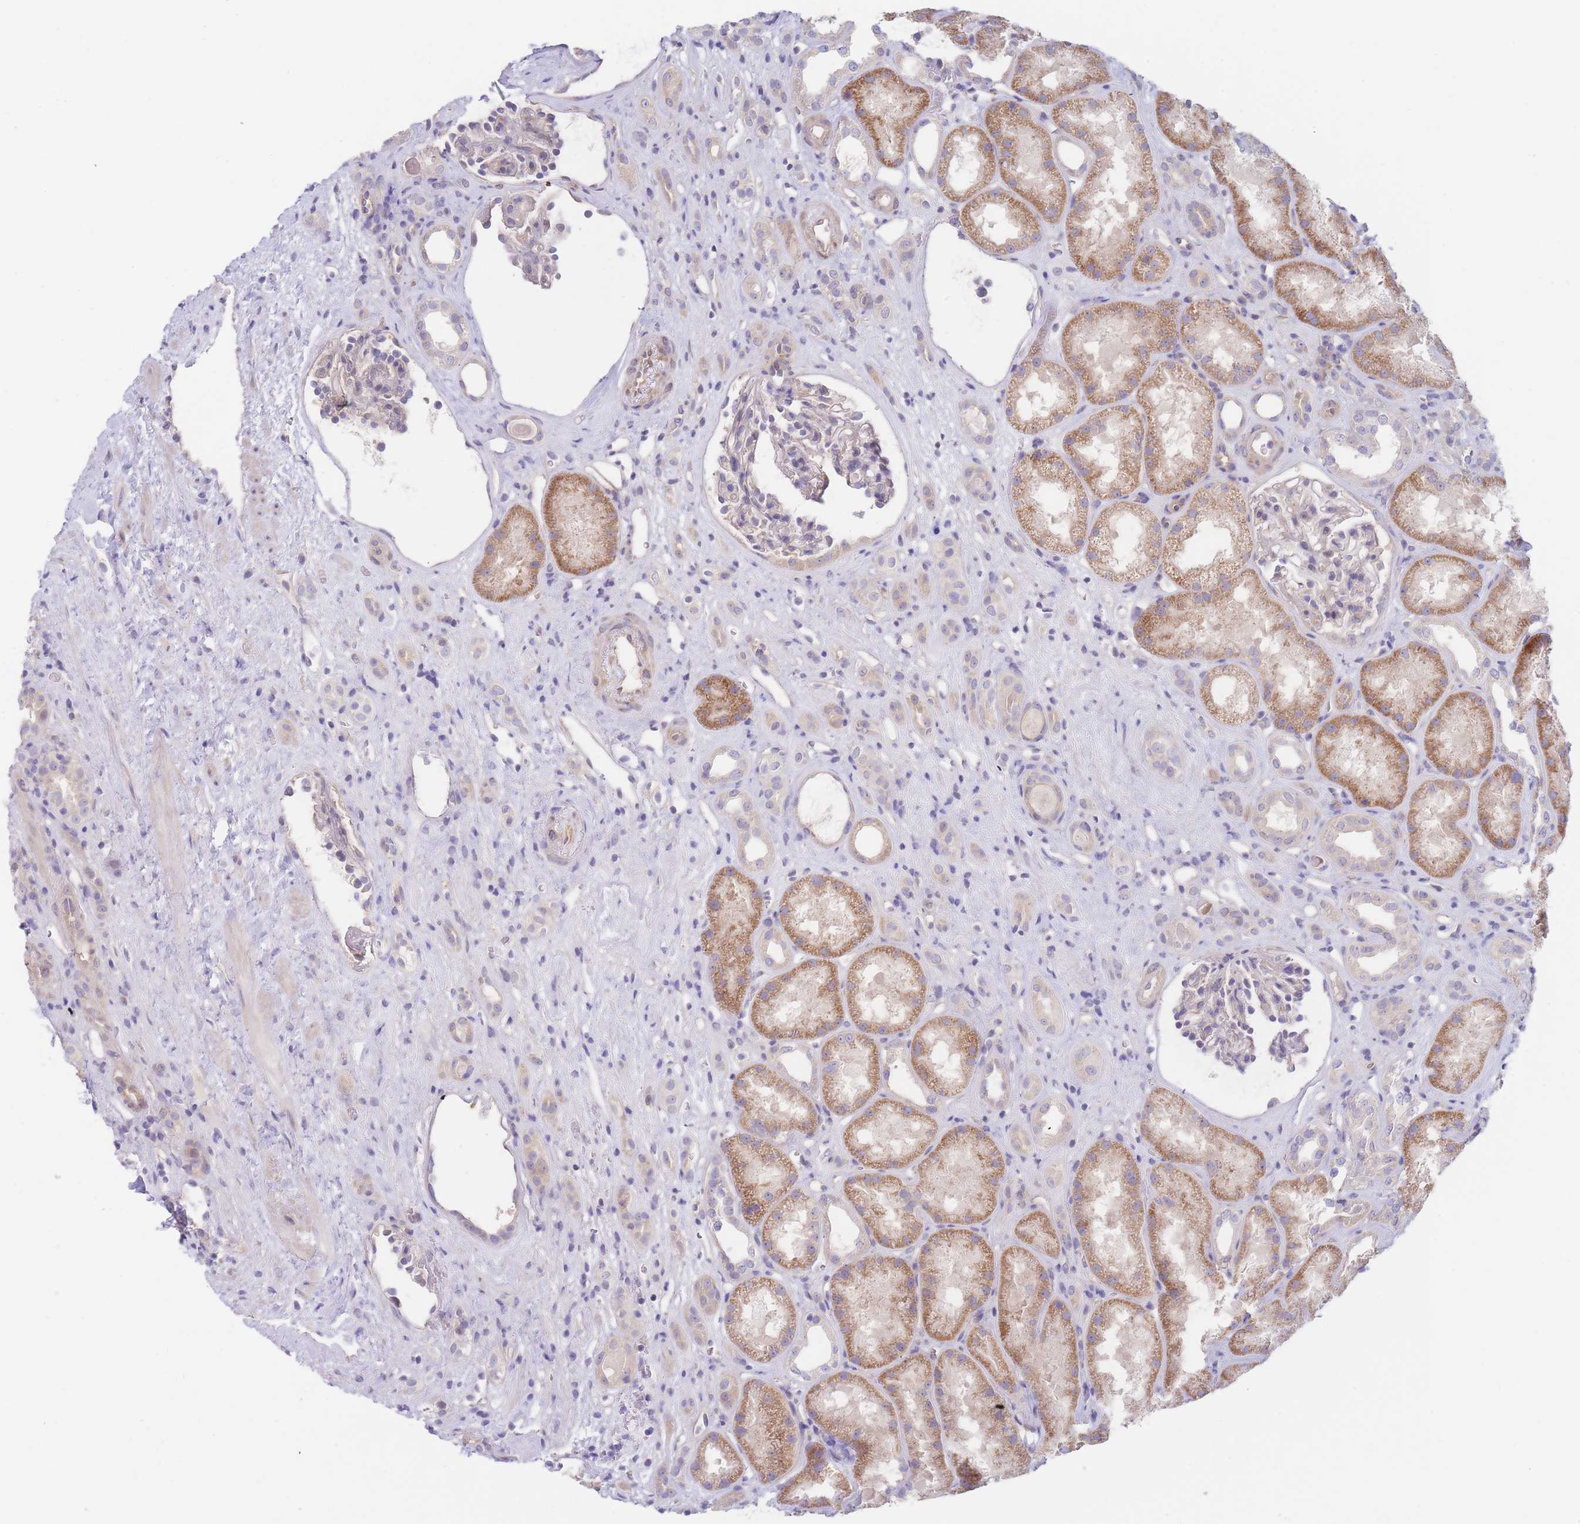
{"staining": {"intensity": "negative", "quantity": "none", "location": "none"}, "tissue": "kidney", "cell_type": "Cells in glomeruli", "image_type": "normal", "snomed": [{"axis": "morphology", "description": "Normal tissue, NOS"}, {"axis": "topography", "description": "Kidney"}], "caption": "Benign kidney was stained to show a protein in brown. There is no significant positivity in cells in glomeruli. (DAB (3,3'-diaminobenzidine) immunohistochemistry visualized using brightfield microscopy, high magnification).", "gene": "ZNF281", "patient": {"sex": "male", "age": 61}}